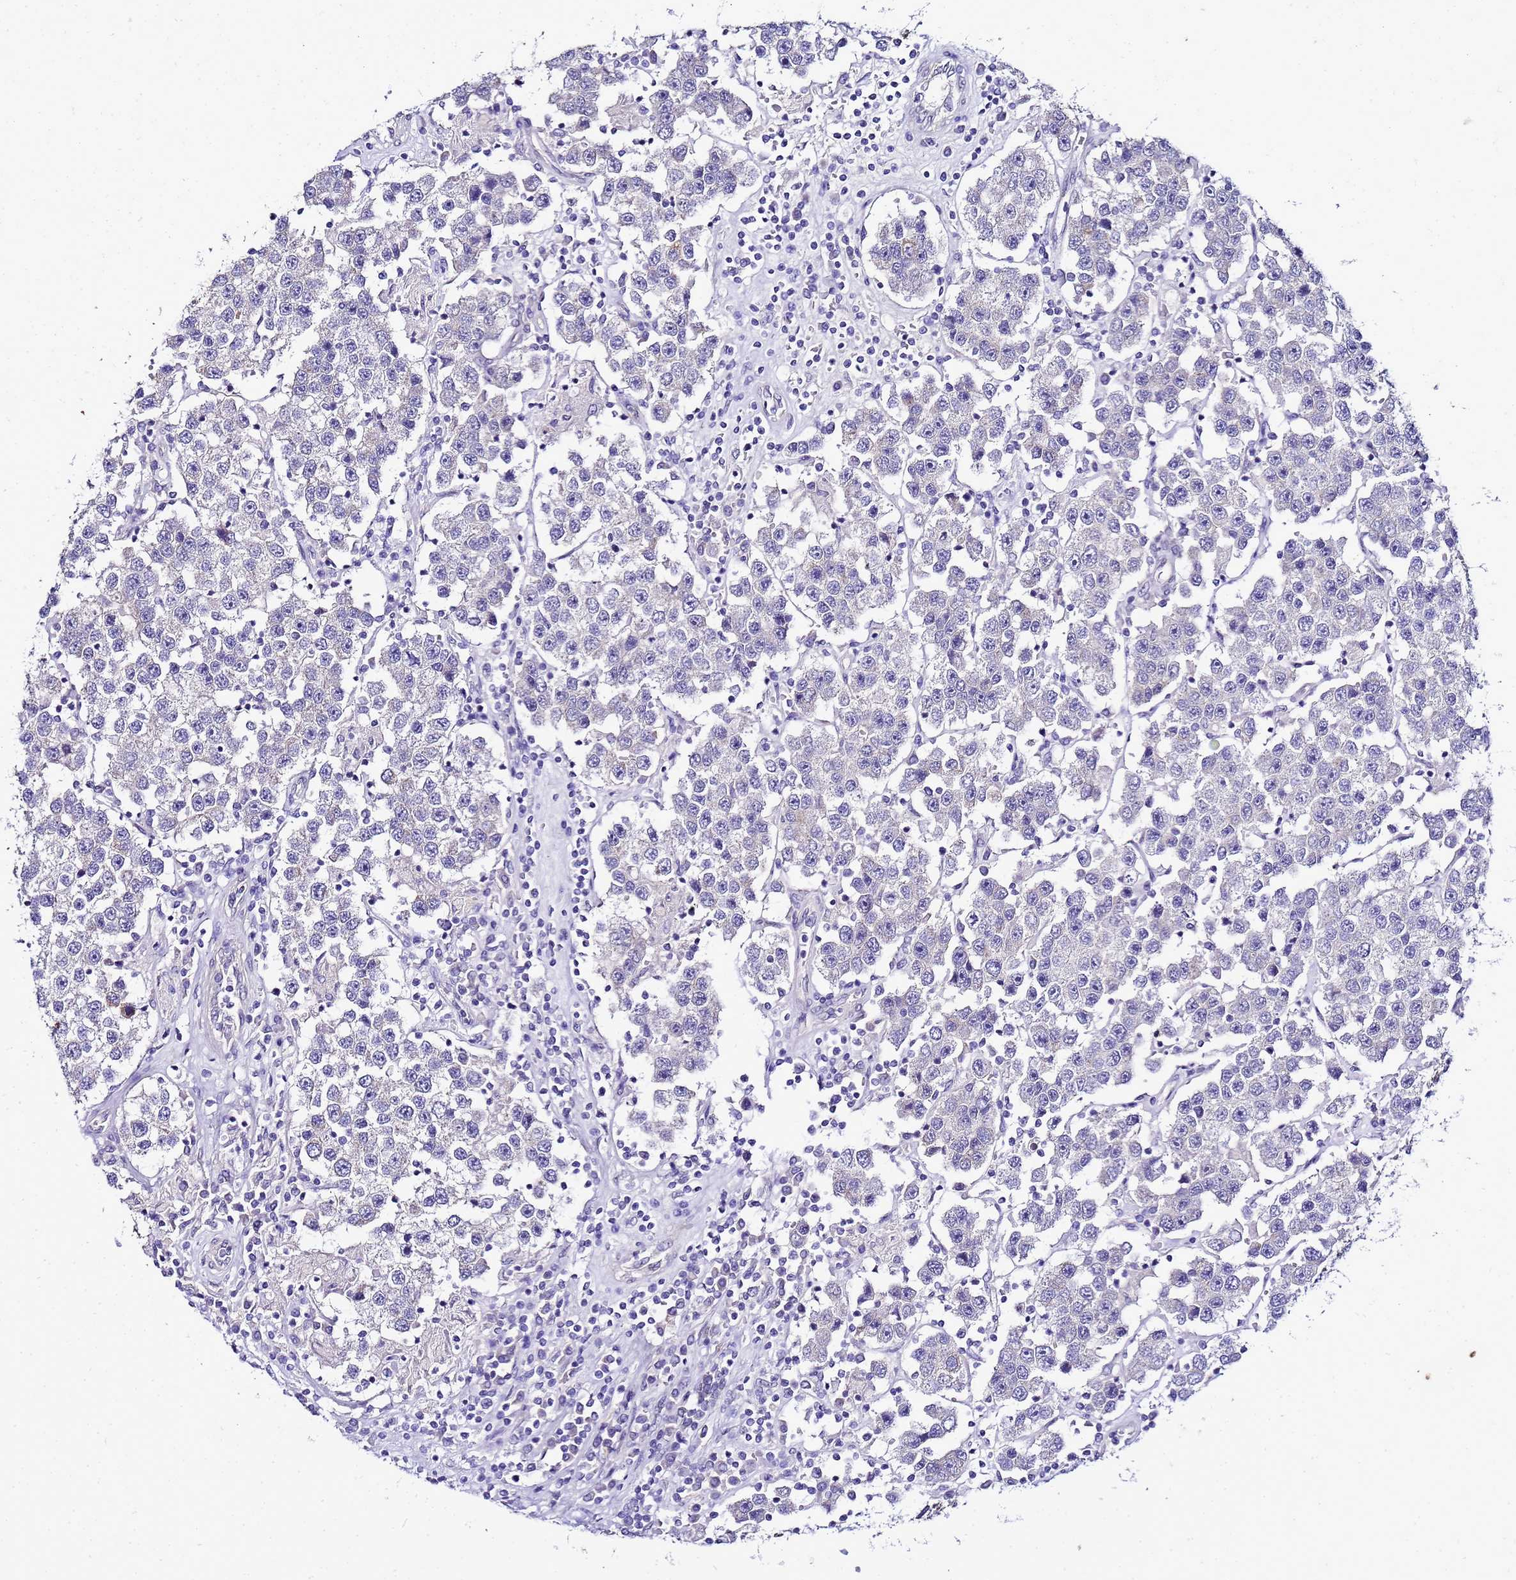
{"staining": {"intensity": "negative", "quantity": "none", "location": "none"}, "tissue": "testis cancer", "cell_type": "Tumor cells", "image_type": "cancer", "snomed": [{"axis": "morphology", "description": "Seminoma, NOS"}, {"axis": "topography", "description": "Testis"}], "caption": "Testis seminoma was stained to show a protein in brown. There is no significant positivity in tumor cells.", "gene": "FAM166B", "patient": {"sex": "male", "age": 37}}